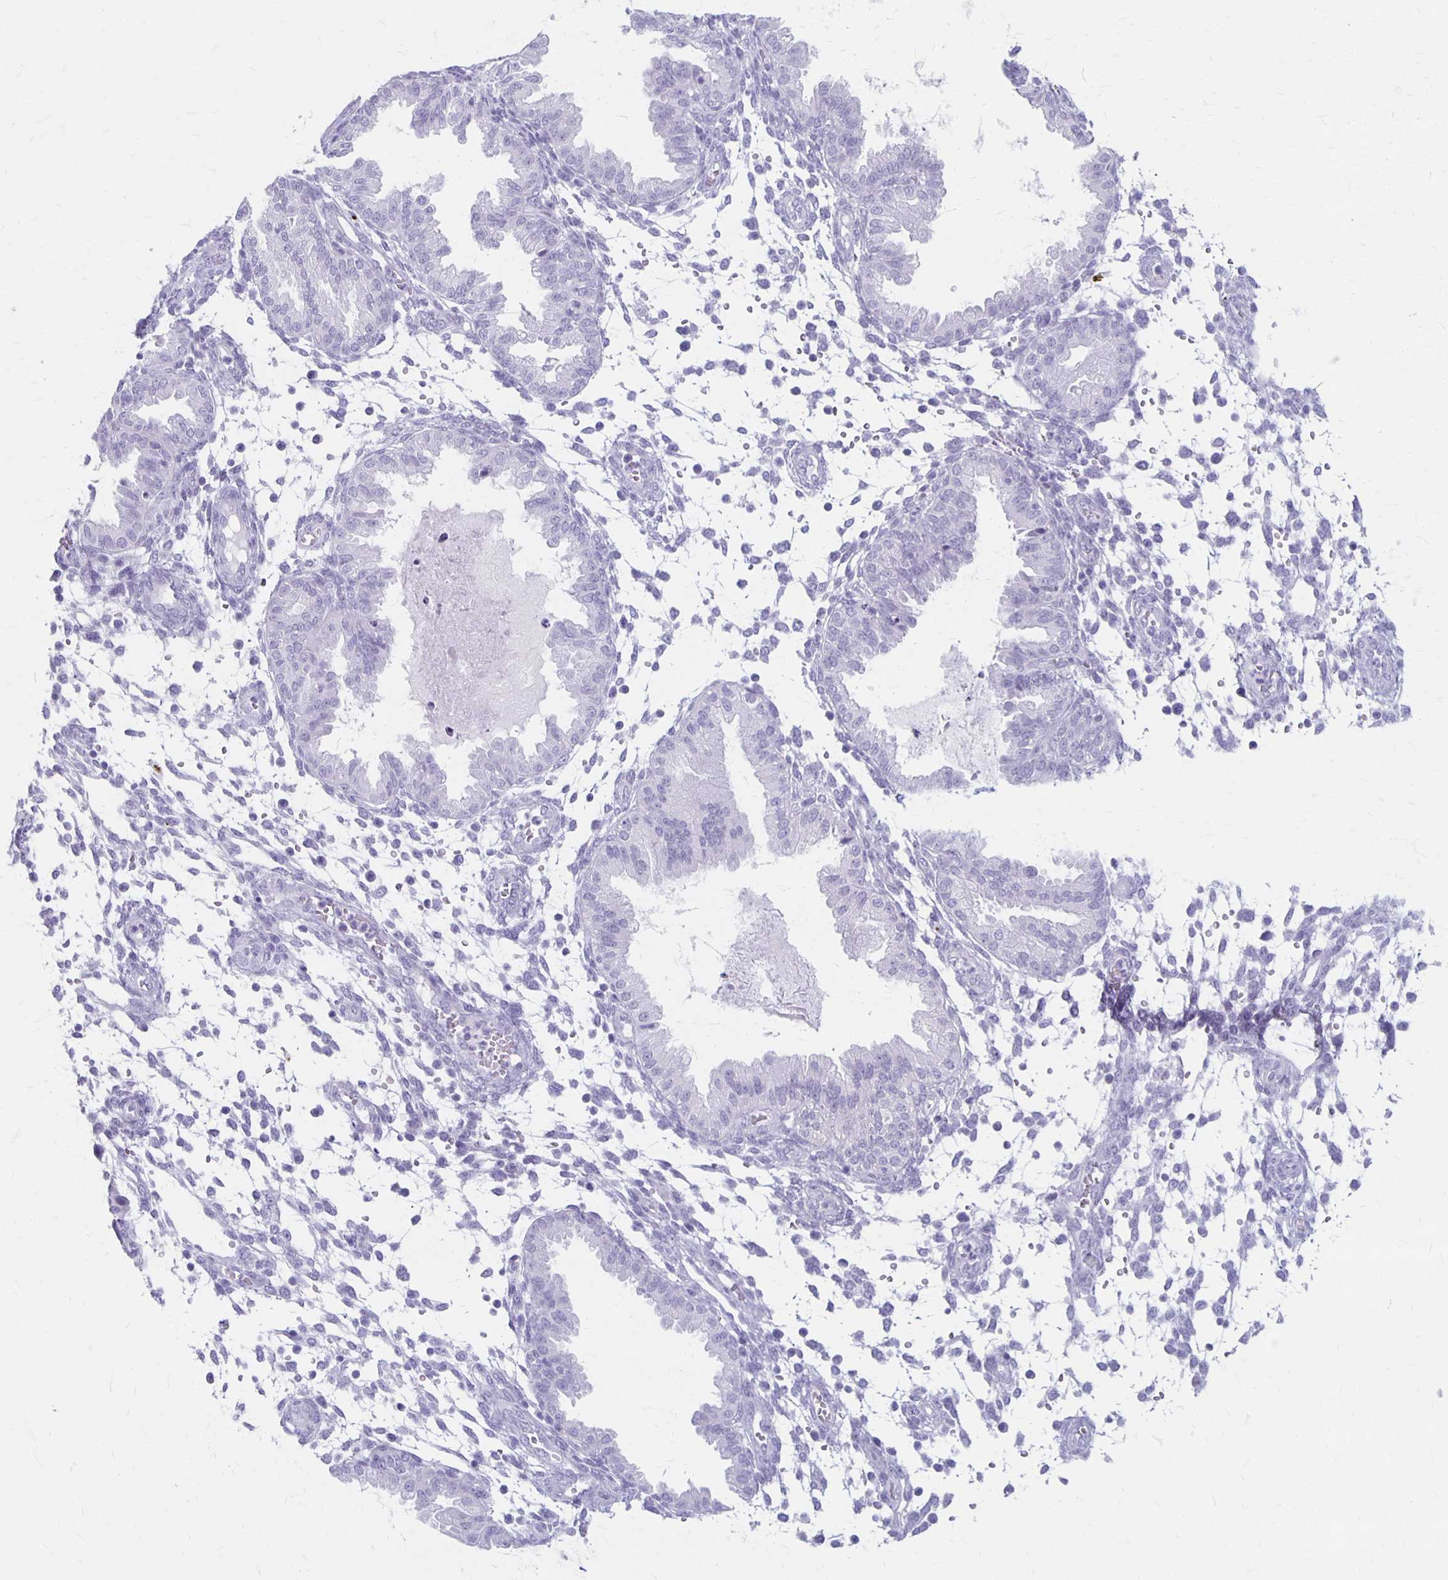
{"staining": {"intensity": "negative", "quantity": "none", "location": "none"}, "tissue": "endometrium", "cell_type": "Cells in endometrial stroma", "image_type": "normal", "snomed": [{"axis": "morphology", "description": "Normal tissue, NOS"}, {"axis": "topography", "description": "Endometrium"}], "caption": "The immunohistochemistry image has no significant expression in cells in endometrial stroma of endometrium.", "gene": "MAGEC2", "patient": {"sex": "female", "age": 33}}